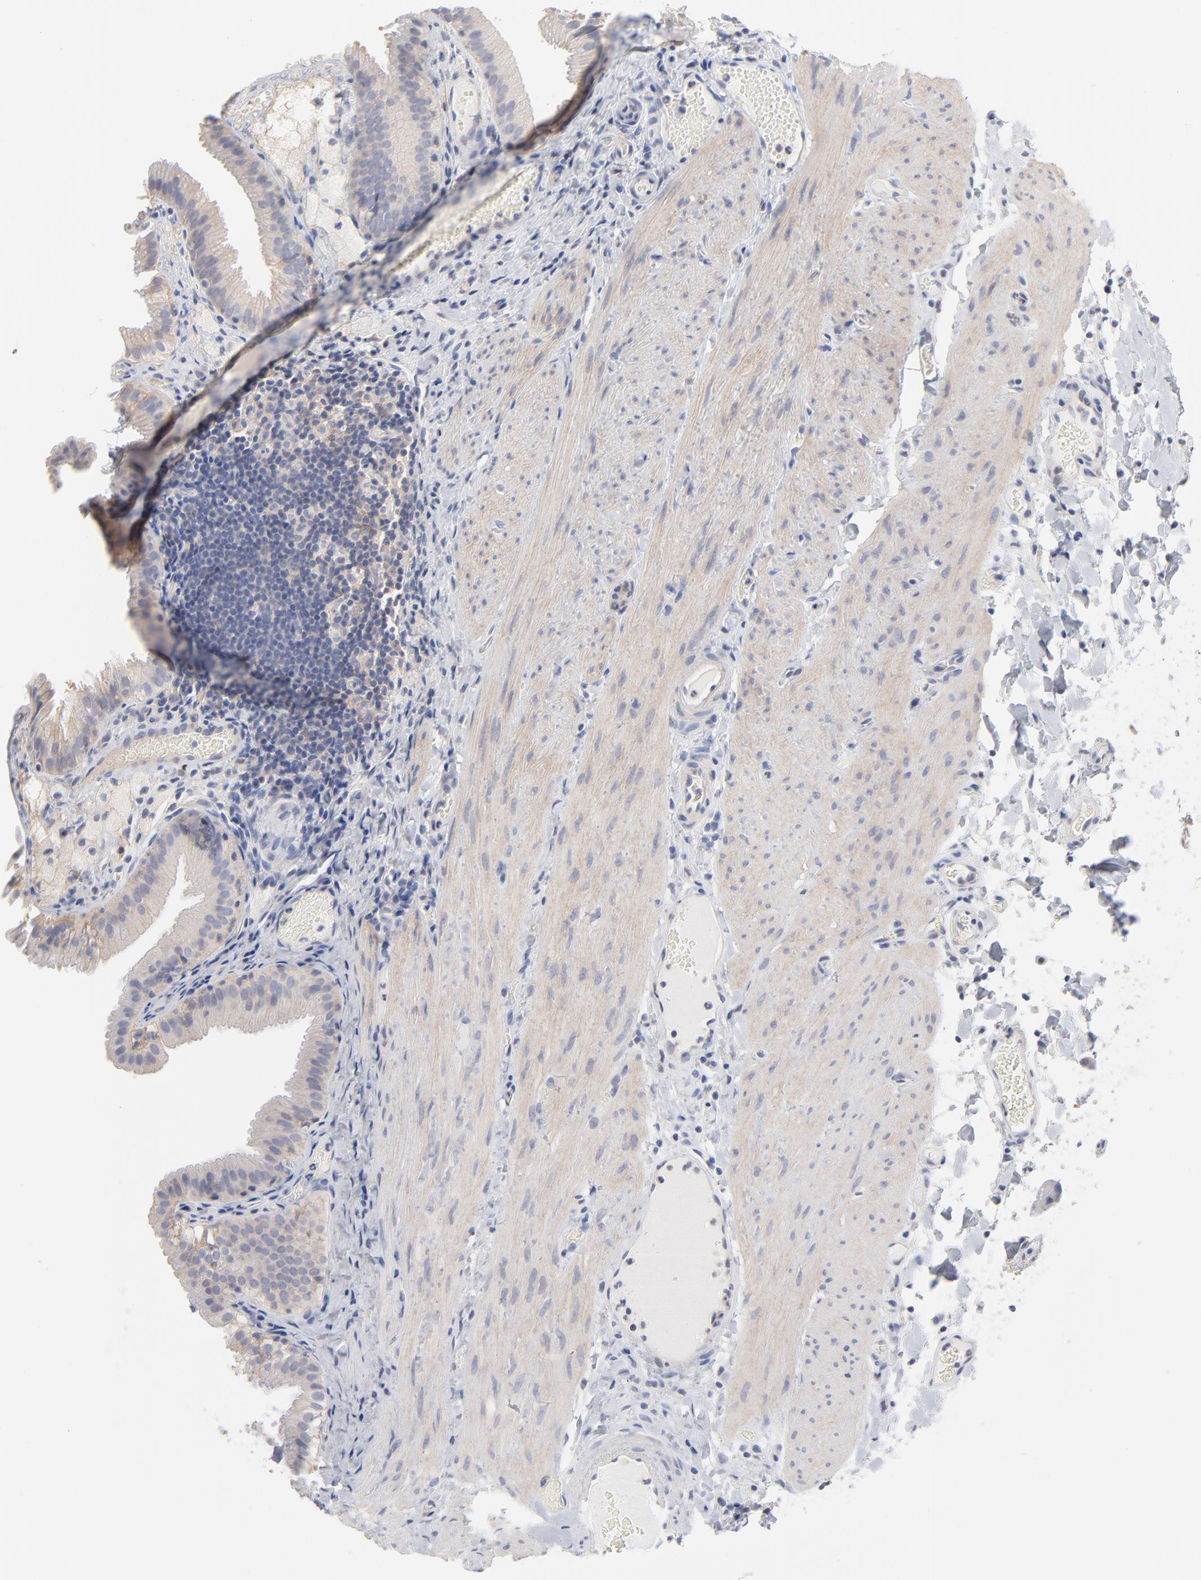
{"staining": {"intensity": "moderate", "quantity": ">75%", "location": "cytoplasmic/membranous"}, "tissue": "gallbladder", "cell_type": "Glandular cells", "image_type": "normal", "snomed": [{"axis": "morphology", "description": "Normal tissue, NOS"}, {"axis": "topography", "description": "Gallbladder"}], "caption": "Approximately >75% of glandular cells in unremarkable gallbladder exhibit moderate cytoplasmic/membranous protein positivity as visualized by brown immunohistochemical staining.", "gene": "SLC16A1", "patient": {"sex": "female", "age": 24}}